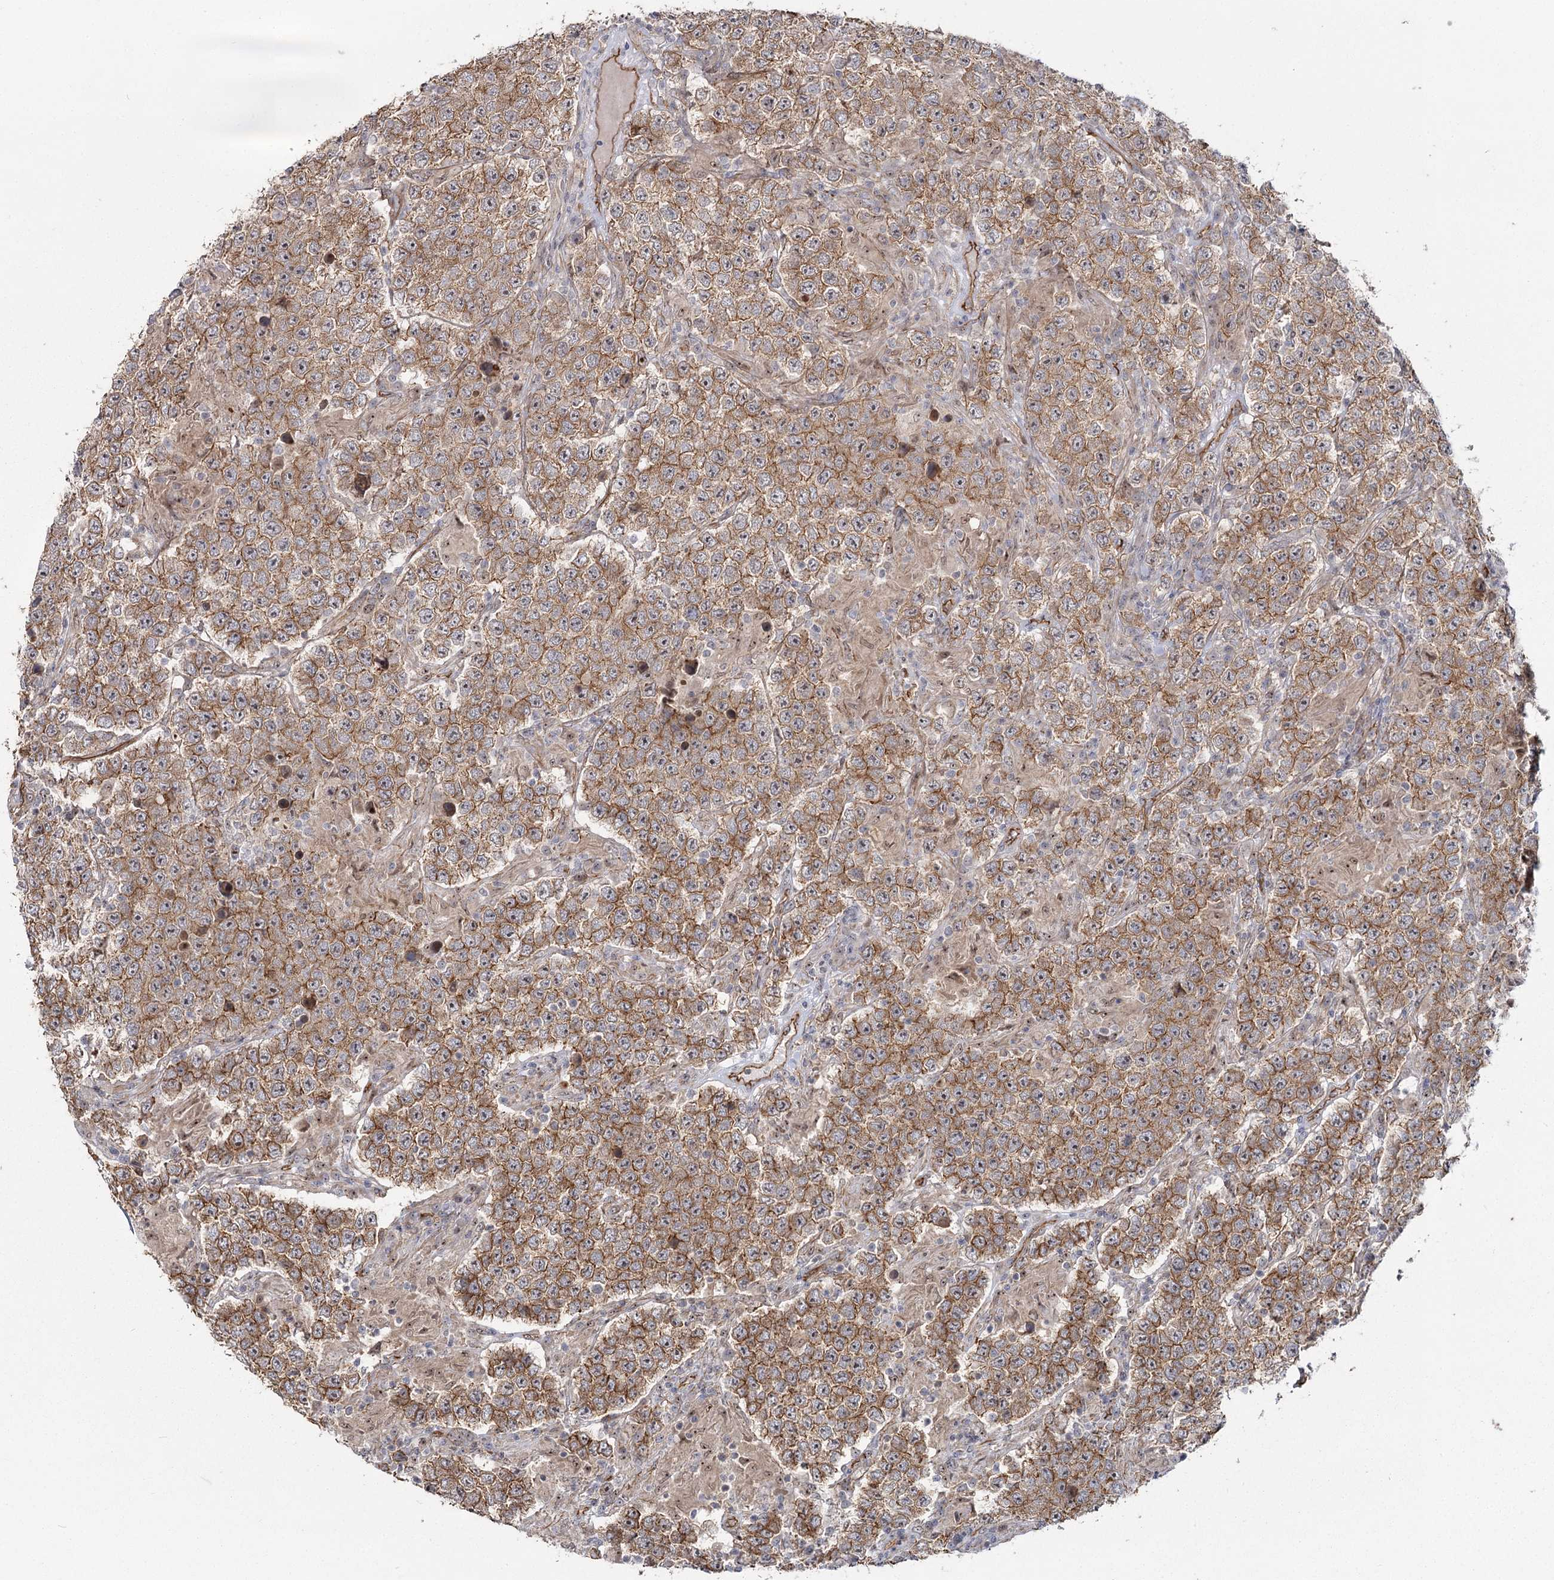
{"staining": {"intensity": "moderate", "quantity": ">75%", "location": "cytoplasmic/membranous"}, "tissue": "testis cancer", "cell_type": "Tumor cells", "image_type": "cancer", "snomed": [{"axis": "morphology", "description": "Normal tissue, NOS"}, {"axis": "morphology", "description": "Urothelial carcinoma, High grade"}, {"axis": "morphology", "description": "Seminoma, NOS"}, {"axis": "morphology", "description": "Carcinoma, Embryonal, NOS"}, {"axis": "topography", "description": "Urinary bladder"}, {"axis": "topography", "description": "Testis"}], "caption": "Testis seminoma stained with a brown dye displays moderate cytoplasmic/membranous positive positivity in approximately >75% of tumor cells.", "gene": "RPP14", "patient": {"sex": "male", "age": 41}}